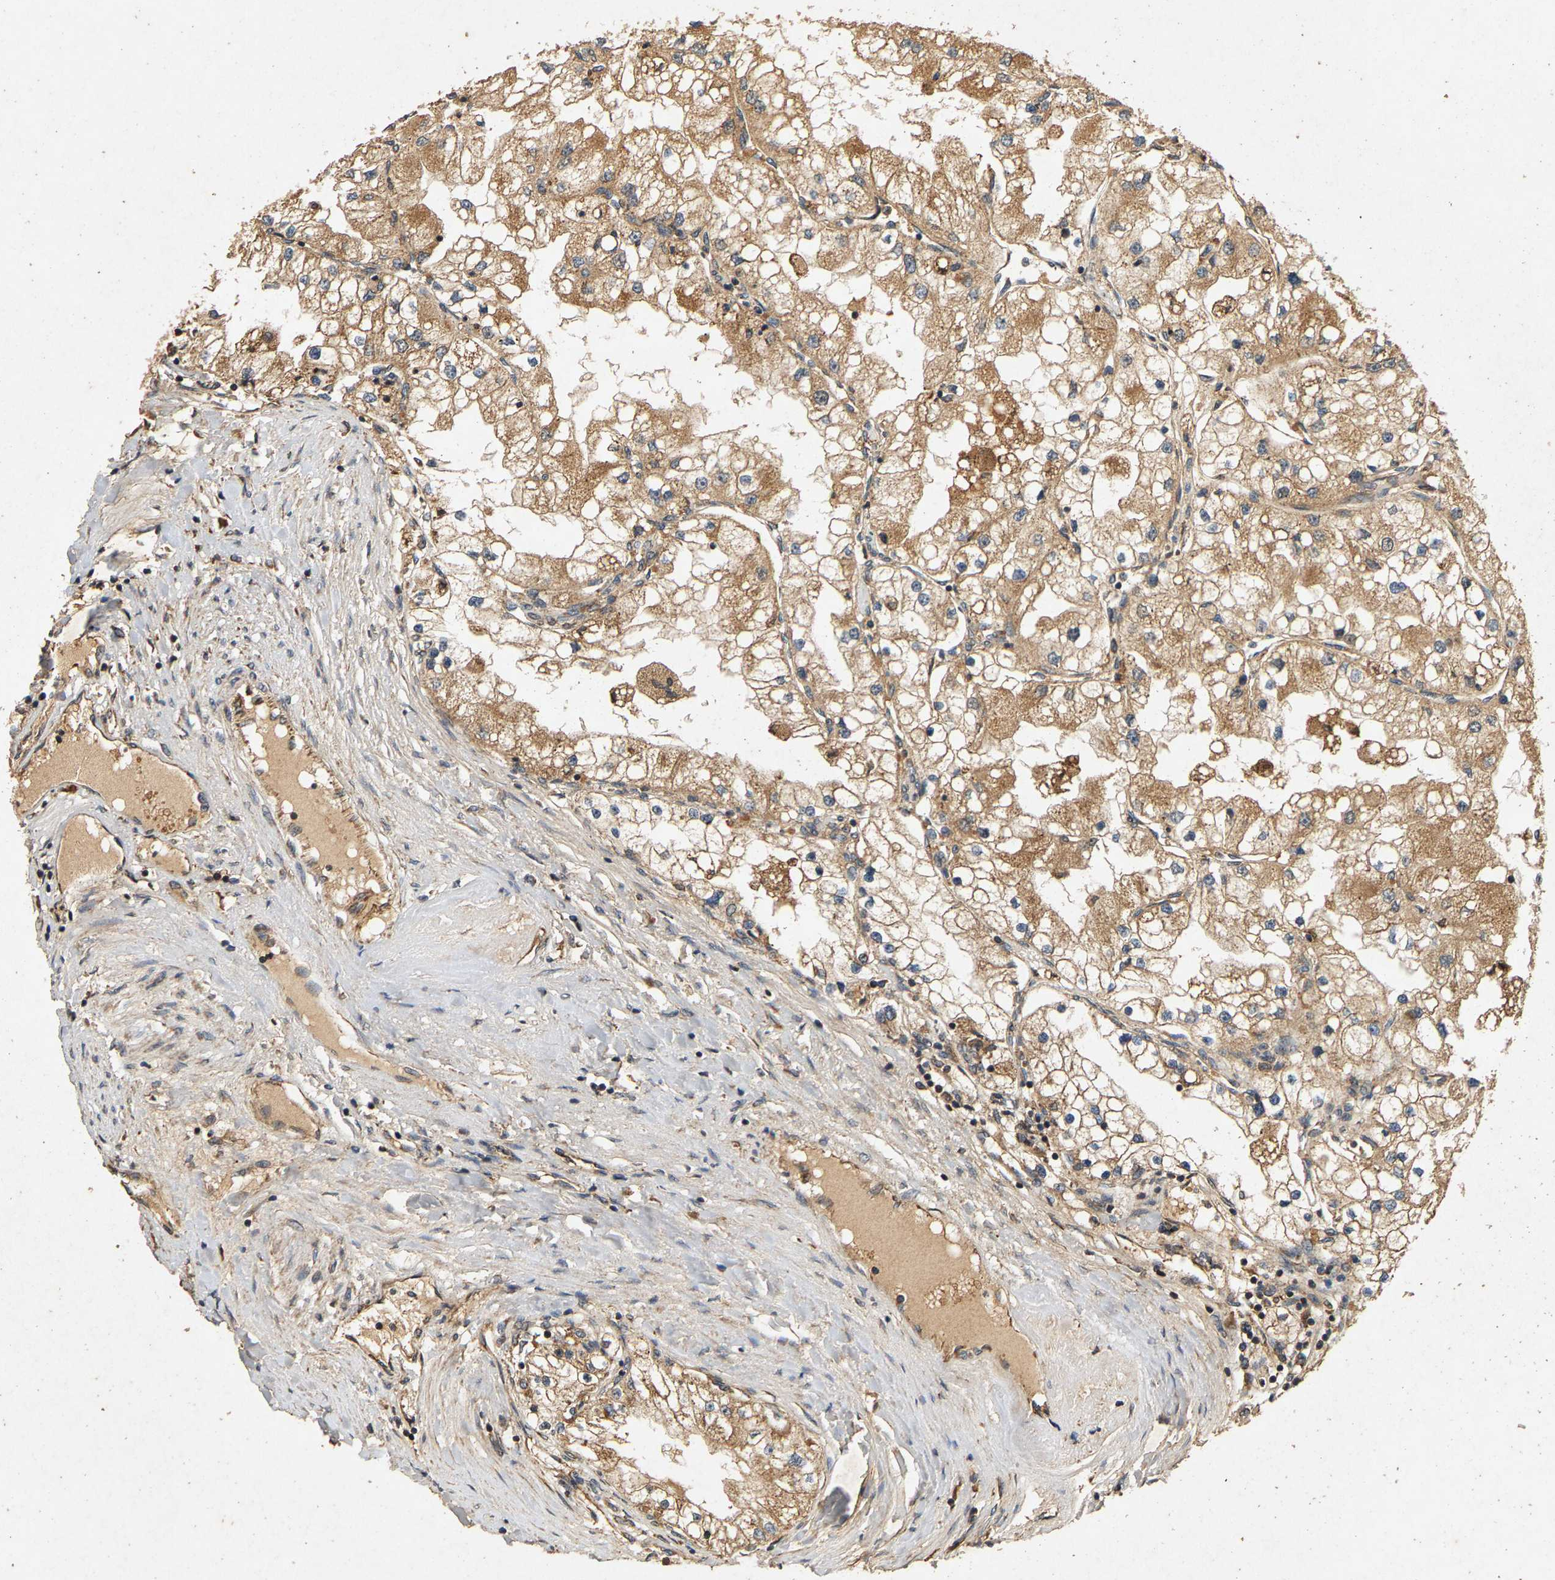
{"staining": {"intensity": "moderate", "quantity": ">75%", "location": "cytoplasmic/membranous"}, "tissue": "renal cancer", "cell_type": "Tumor cells", "image_type": "cancer", "snomed": [{"axis": "morphology", "description": "Adenocarcinoma, NOS"}, {"axis": "topography", "description": "Kidney"}], "caption": "Immunohistochemistry (DAB (3,3'-diaminobenzidine)) staining of renal cancer demonstrates moderate cytoplasmic/membranous protein expression in about >75% of tumor cells.", "gene": "CIDEC", "patient": {"sex": "male", "age": 68}}